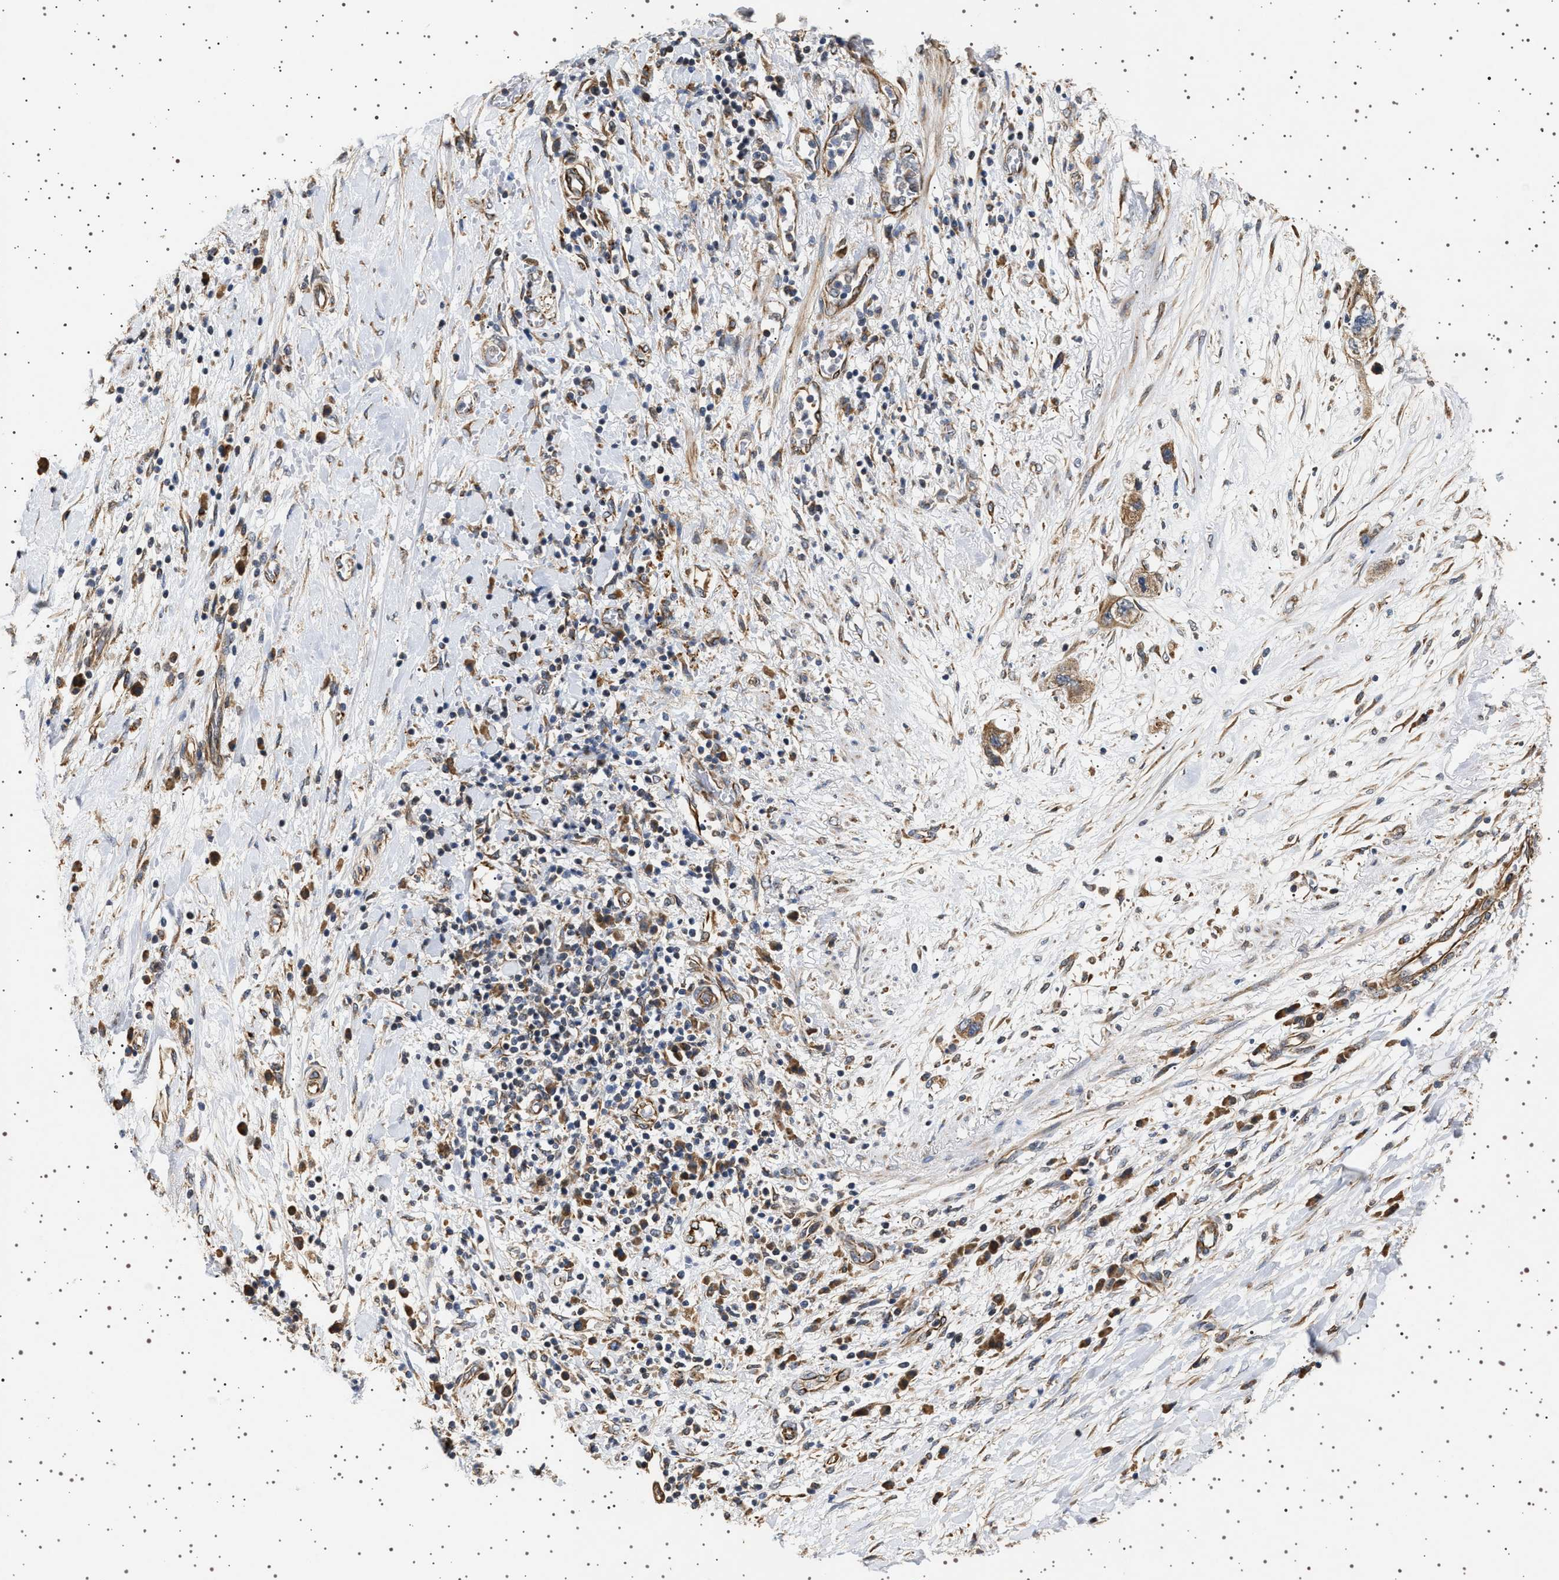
{"staining": {"intensity": "moderate", "quantity": ">75%", "location": "cytoplasmic/membranous"}, "tissue": "pancreatic cancer", "cell_type": "Tumor cells", "image_type": "cancer", "snomed": [{"axis": "morphology", "description": "Adenocarcinoma, NOS"}, {"axis": "topography", "description": "Pancreas"}], "caption": "Immunohistochemistry (IHC) image of pancreatic cancer stained for a protein (brown), which reveals medium levels of moderate cytoplasmic/membranous positivity in approximately >75% of tumor cells.", "gene": "TRUB2", "patient": {"sex": "female", "age": 73}}